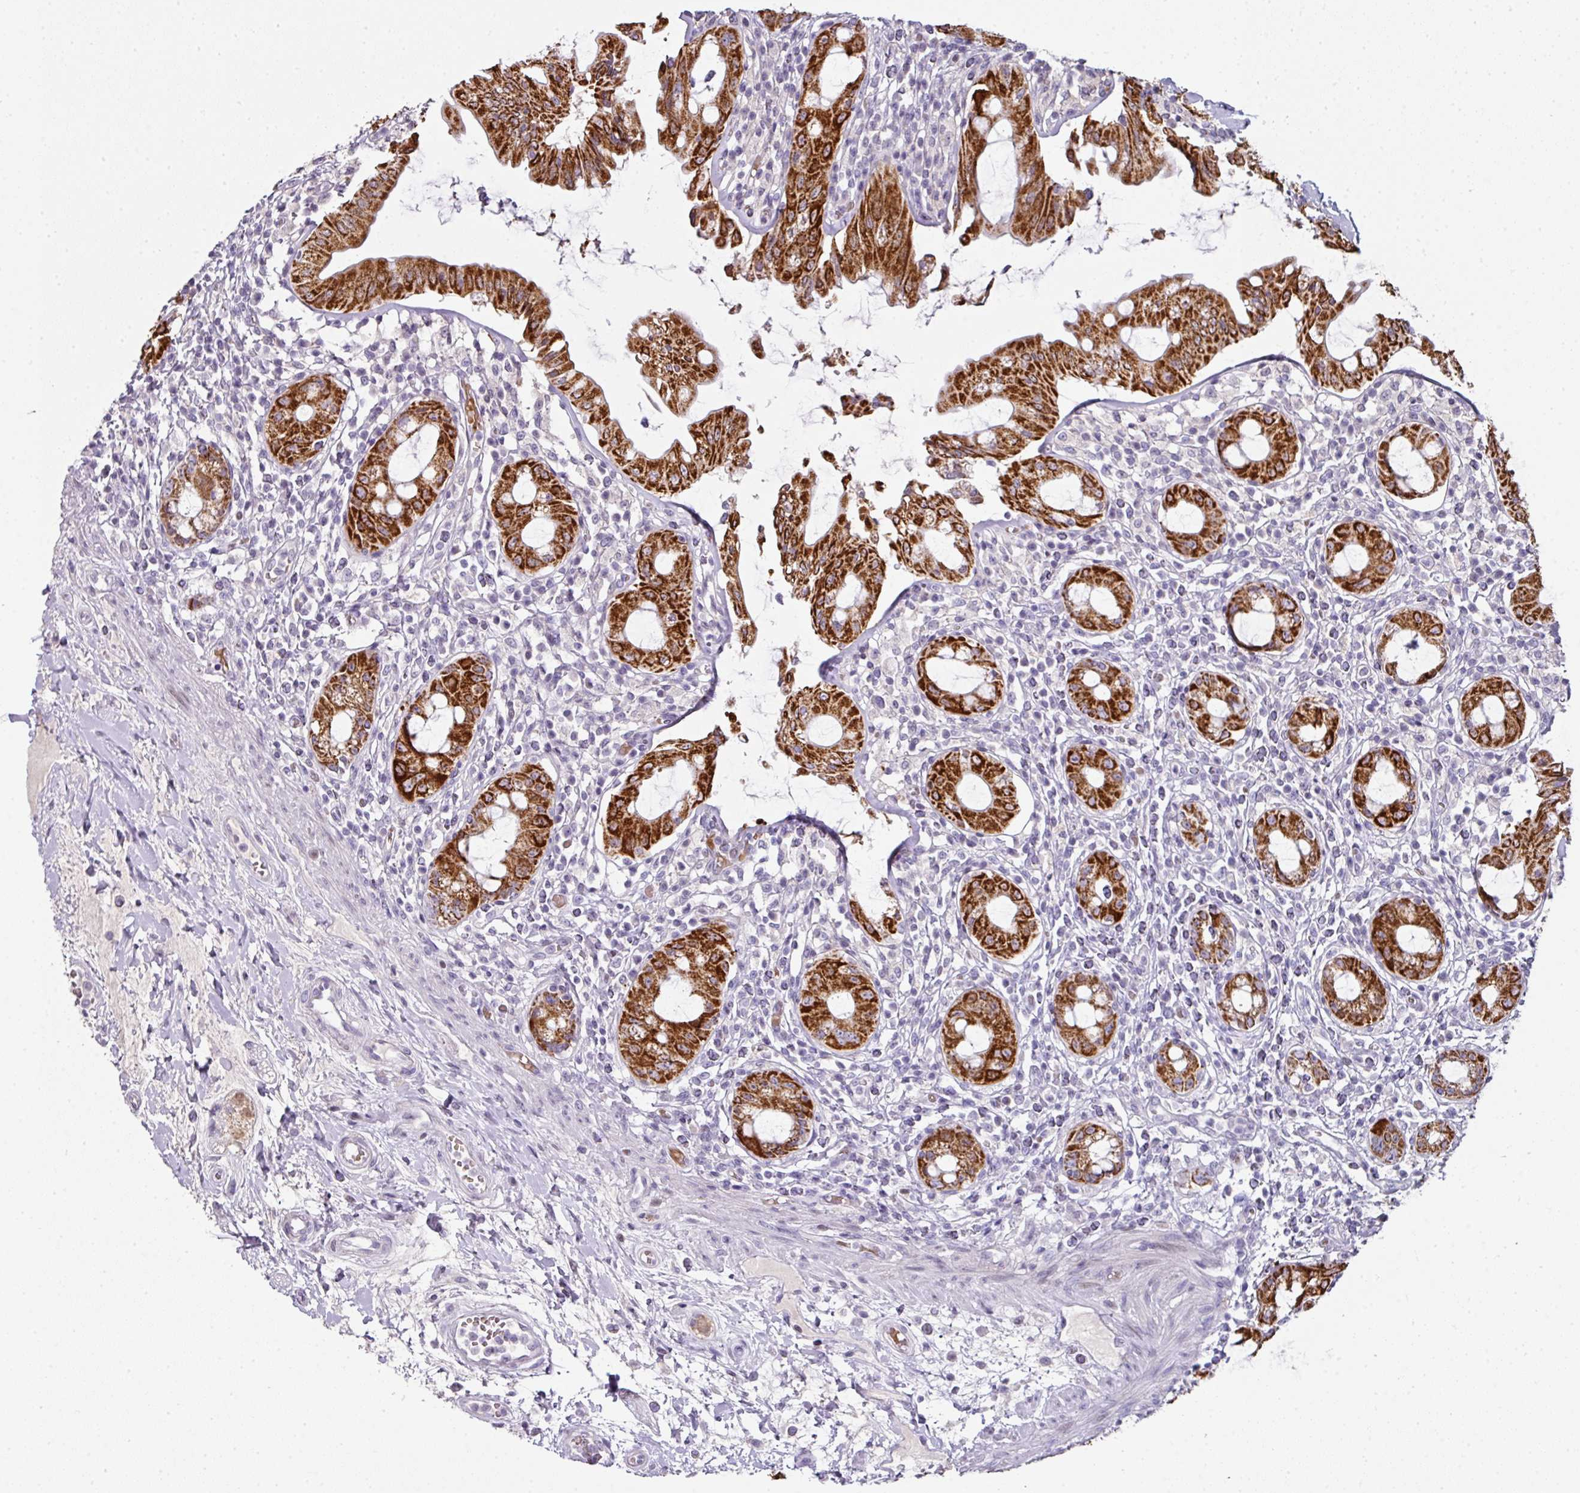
{"staining": {"intensity": "strong", "quantity": ">75%", "location": "cytoplasmic/membranous"}, "tissue": "rectum", "cell_type": "Glandular cells", "image_type": "normal", "snomed": [{"axis": "morphology", "description": "Normal tissue, NOS"}, {"axis": "topography", "description": "Rectum"}], "caption": "Immunohistochemical staining of unremarkable rectum displays >75% levels of strong cytoplasmic/membranous protein staining in approximately >75% of glandular cells. (IHC, brightfield microscopy, high magnification).", "gene": "ANKRD18A", "patient": {"sex": "female", "age": 57}}